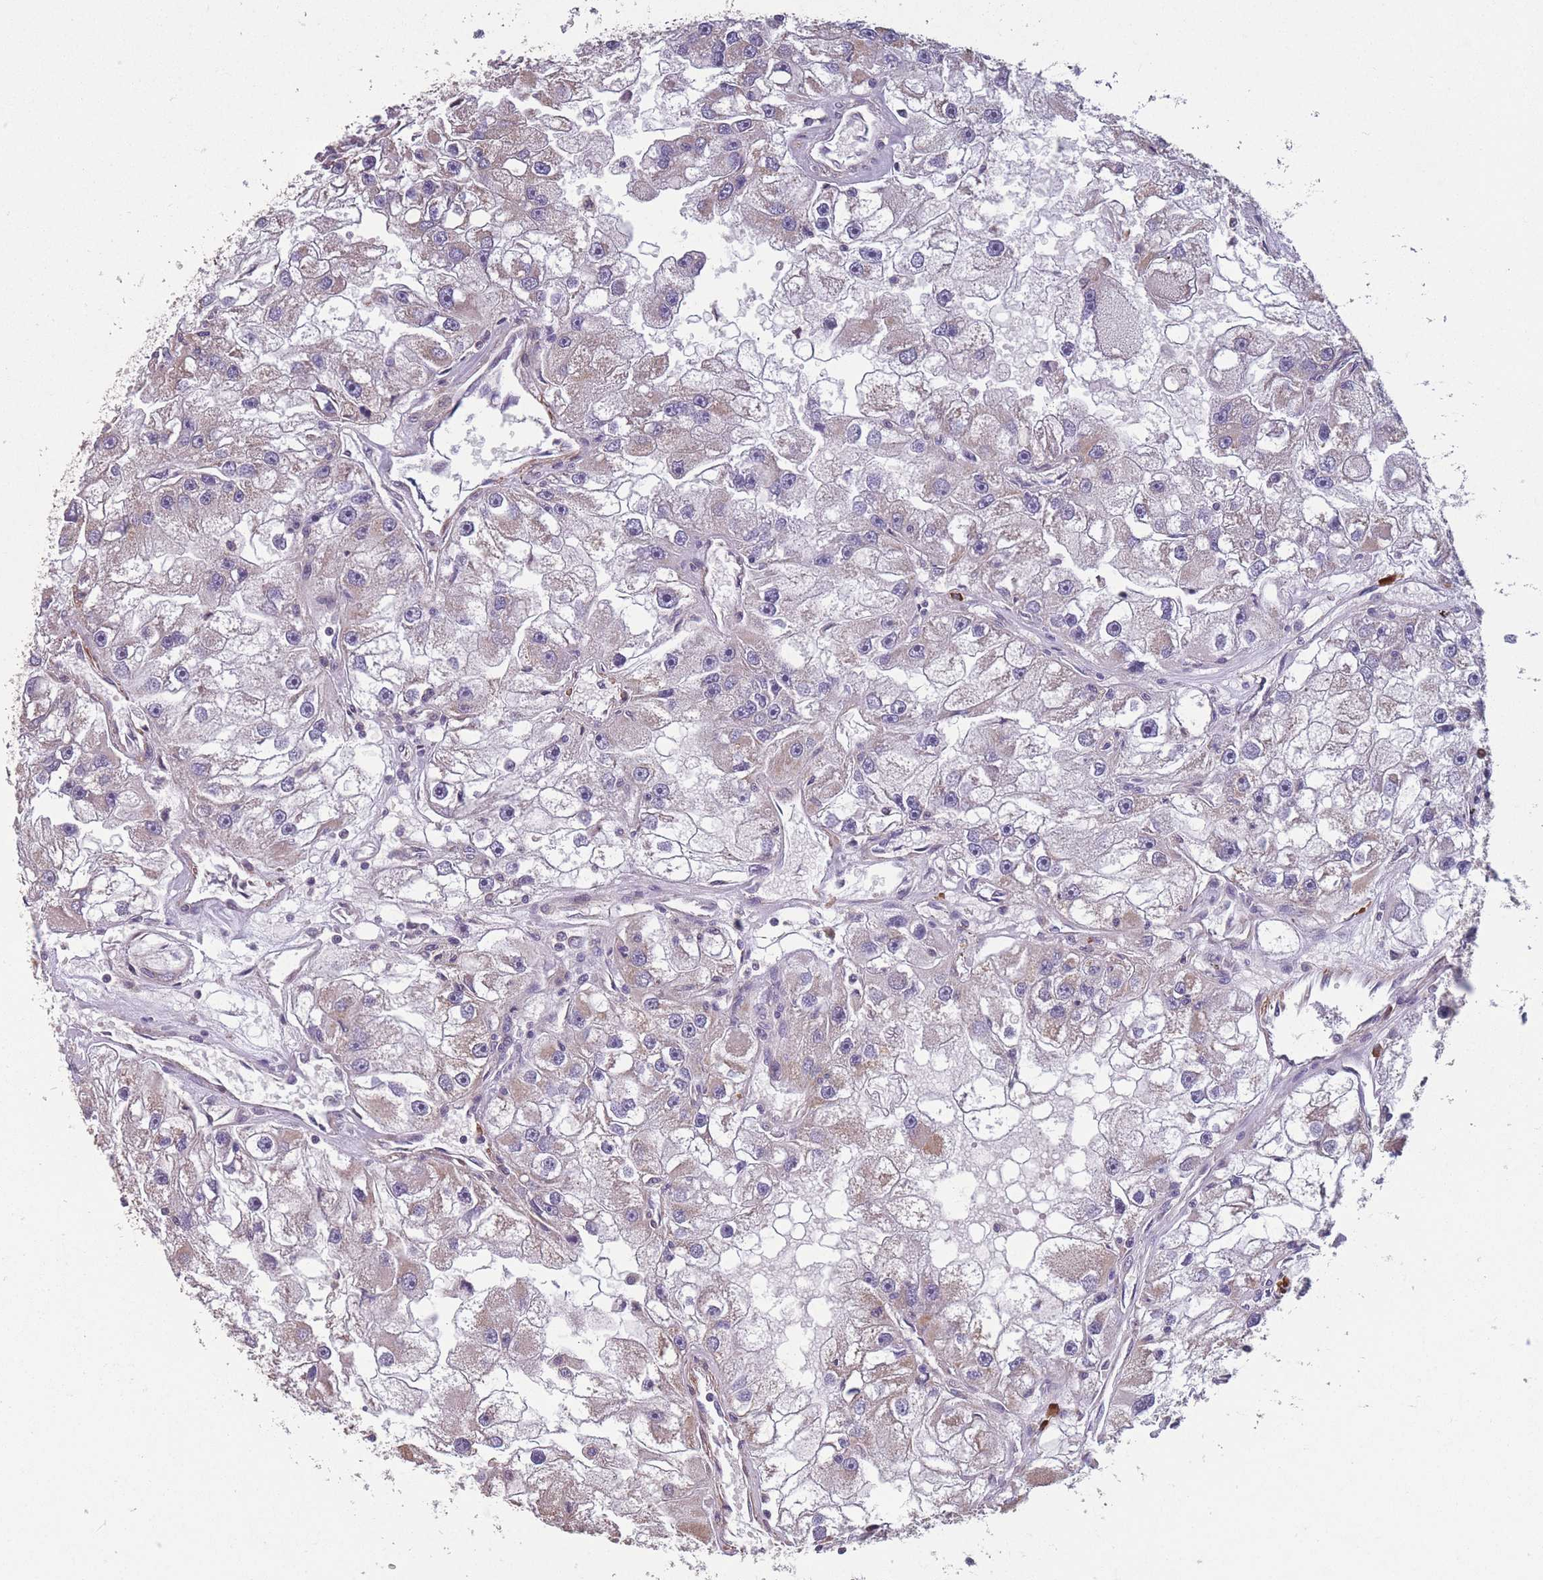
{"staining": {"intensity": "weak", "quantity": "25%-75%", "location": "cytoplasmic/membranous"}, "tissue": "renal cancer", "cell_type": "Tumor cells", "image_type": "cancer", "snomed": [{"axis": "morphology", "description": "Adenocarcinoma, NOS"}, {"axis": "topography", "description": "Kidney"}], "caption": "This micrograph reveals immunohistochemistry (IHC) staining of human renal cancer, with low weak cytoplasmic/membranous expression in about 25%-75% of tumor cells.", "gene": "TOMM40L", "patient": {"sex": "male", "age": 63}}